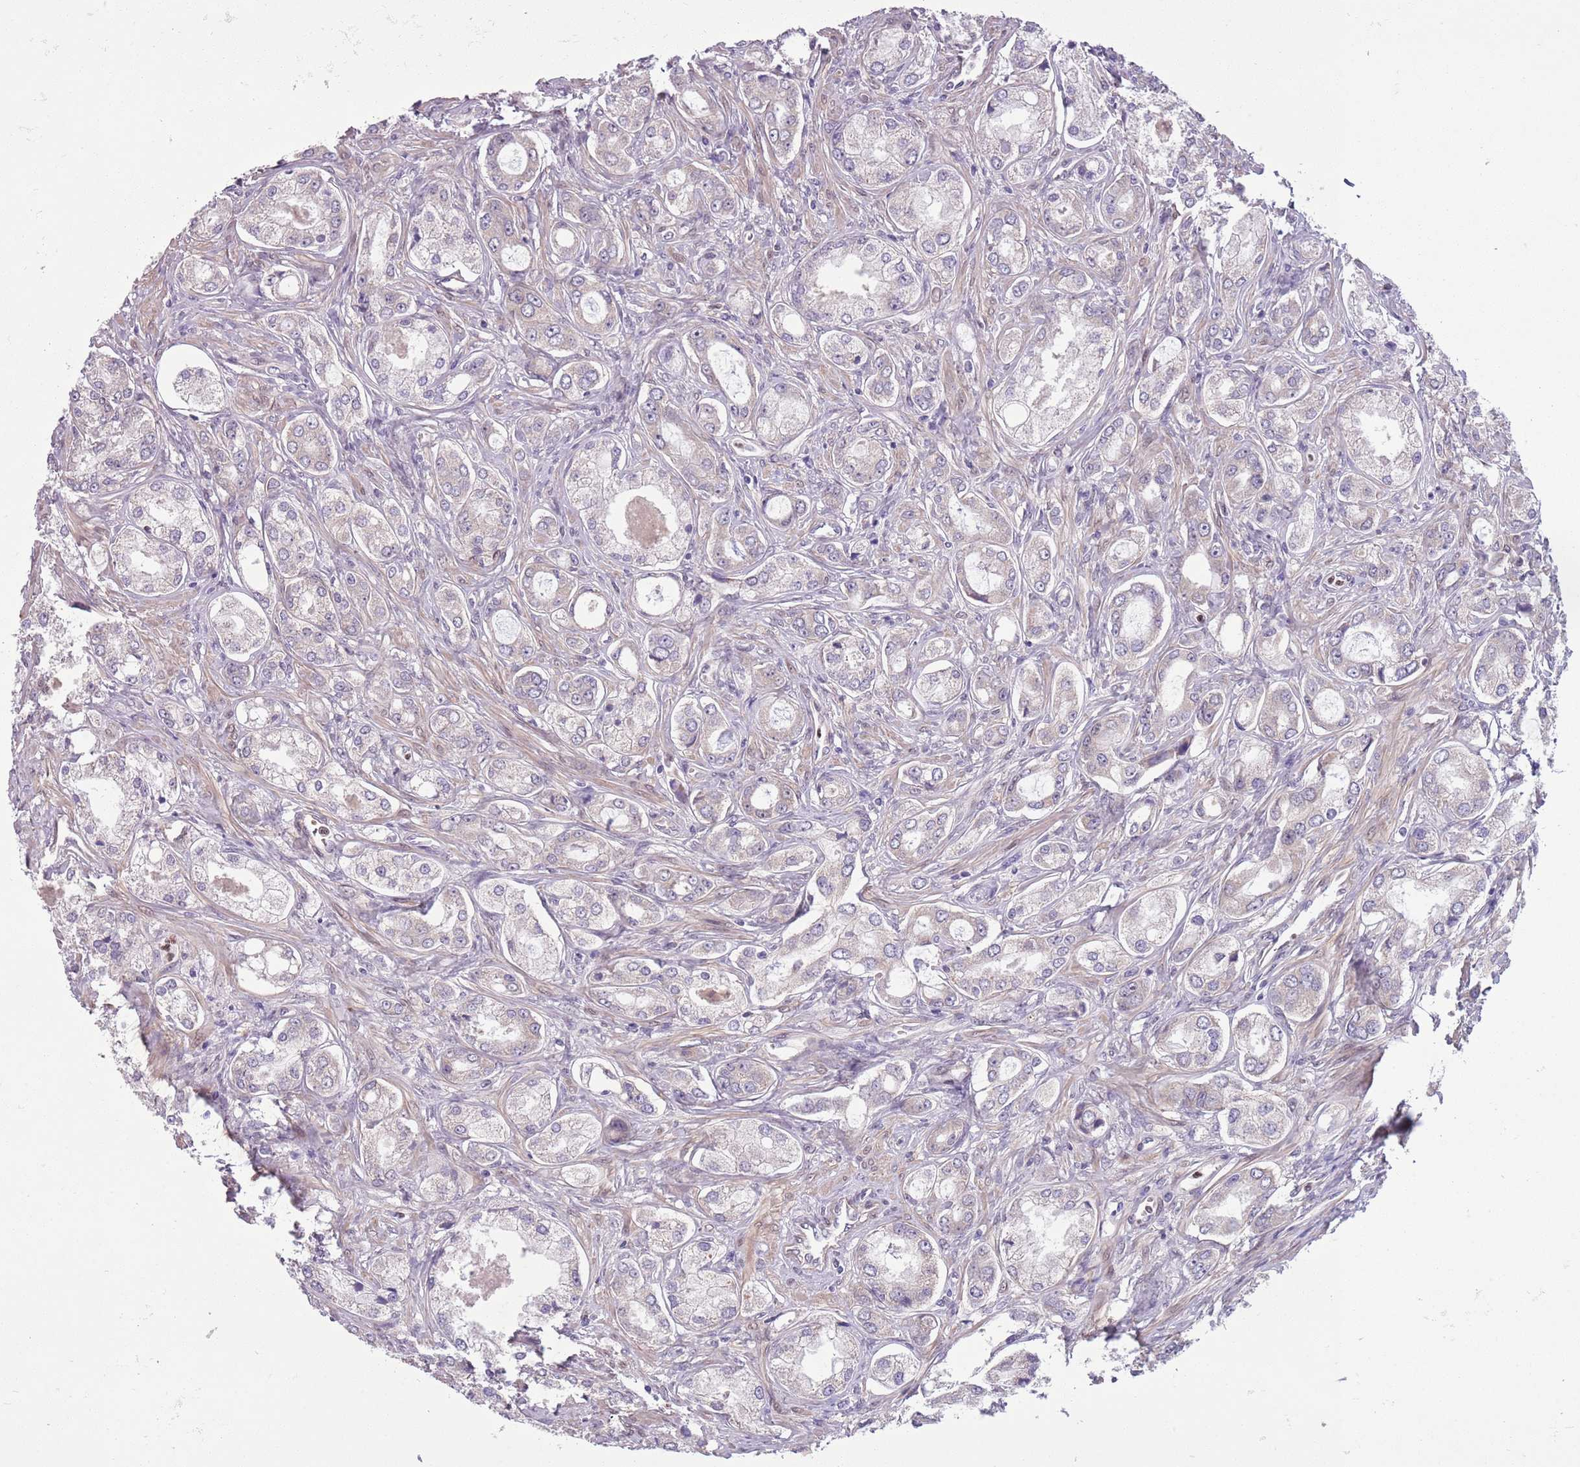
{"staining": {"intensity": "negative", "quantity": "none", "location": "none"}, "tissue": "prostate cancer", "cell_type": "Tumor cells", "image_type": "cancer", "snomed": [{"axis": "morphology", "description": "Adenocarcinoma, Low grade"}, {"axis": "topography", "description": "Prostate"}], "caption": "Immunohistochemistry (IHC) histopathology image of prostate cancer stained for a protein (brown), which shows no positivity in tumor cells. (DAB immunohistochemistry (IHC), high magnification).", "gene": "ADCY7", "patient": {"sex": "male", "age": 68}}